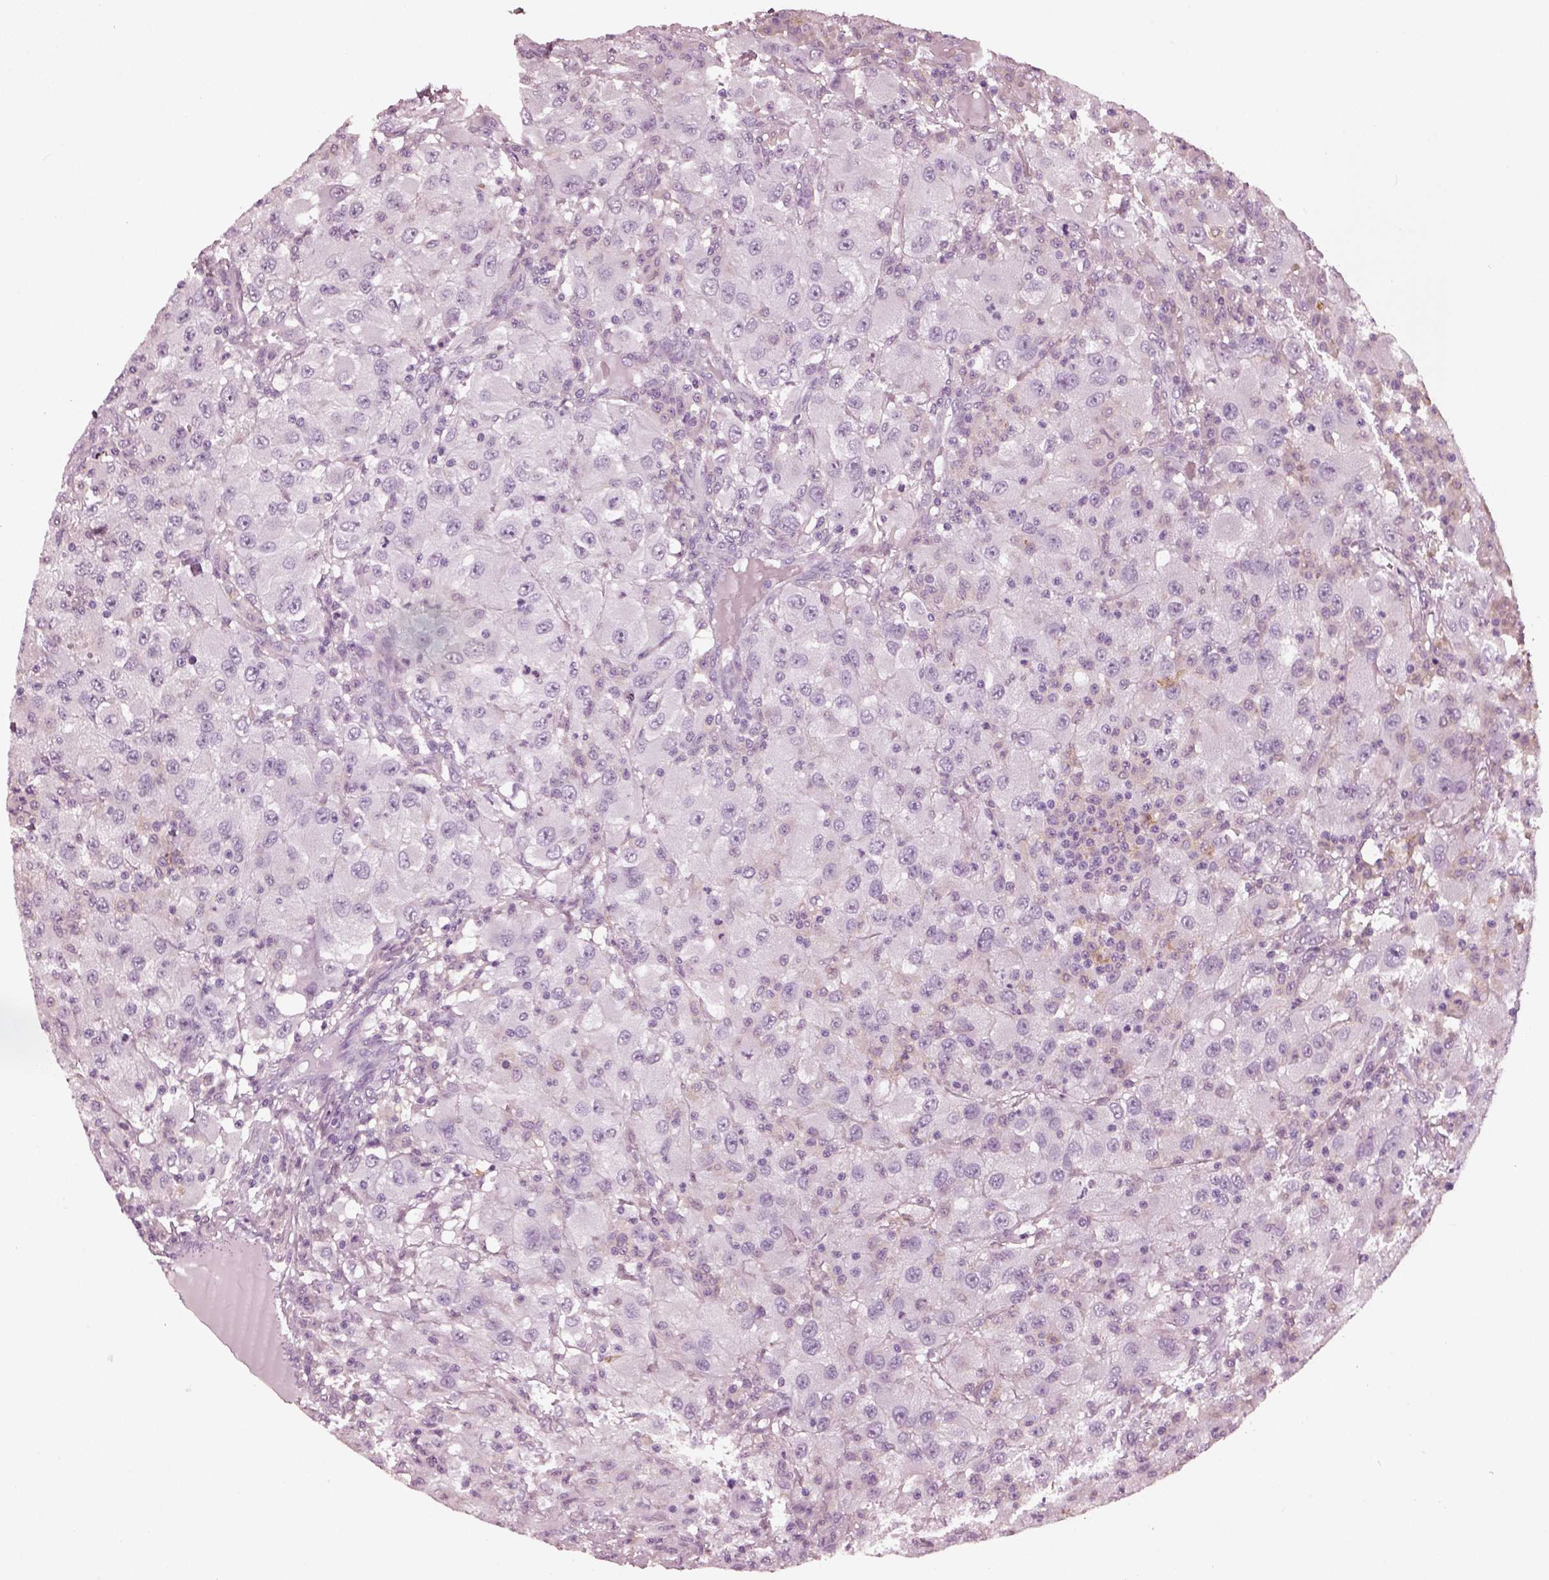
{"staining": {"intensity": "negative", "quantity": "none", "location": "none"}, "tissue": "renal cancer", "cell_type": "Tumor cells", "image_type": "cancer", "snomed": [{"axis": "morphology", "description": "Adenocarcinoma, NOS"}, {"axis": "topography", "description": "Kidney"}], "caption": "Renal cancer was stained to show a protein in brown. There is no significant positivity in tumor cells.", "gene": "SHTN1", "patient": {"sex": "female", "age": 67}}